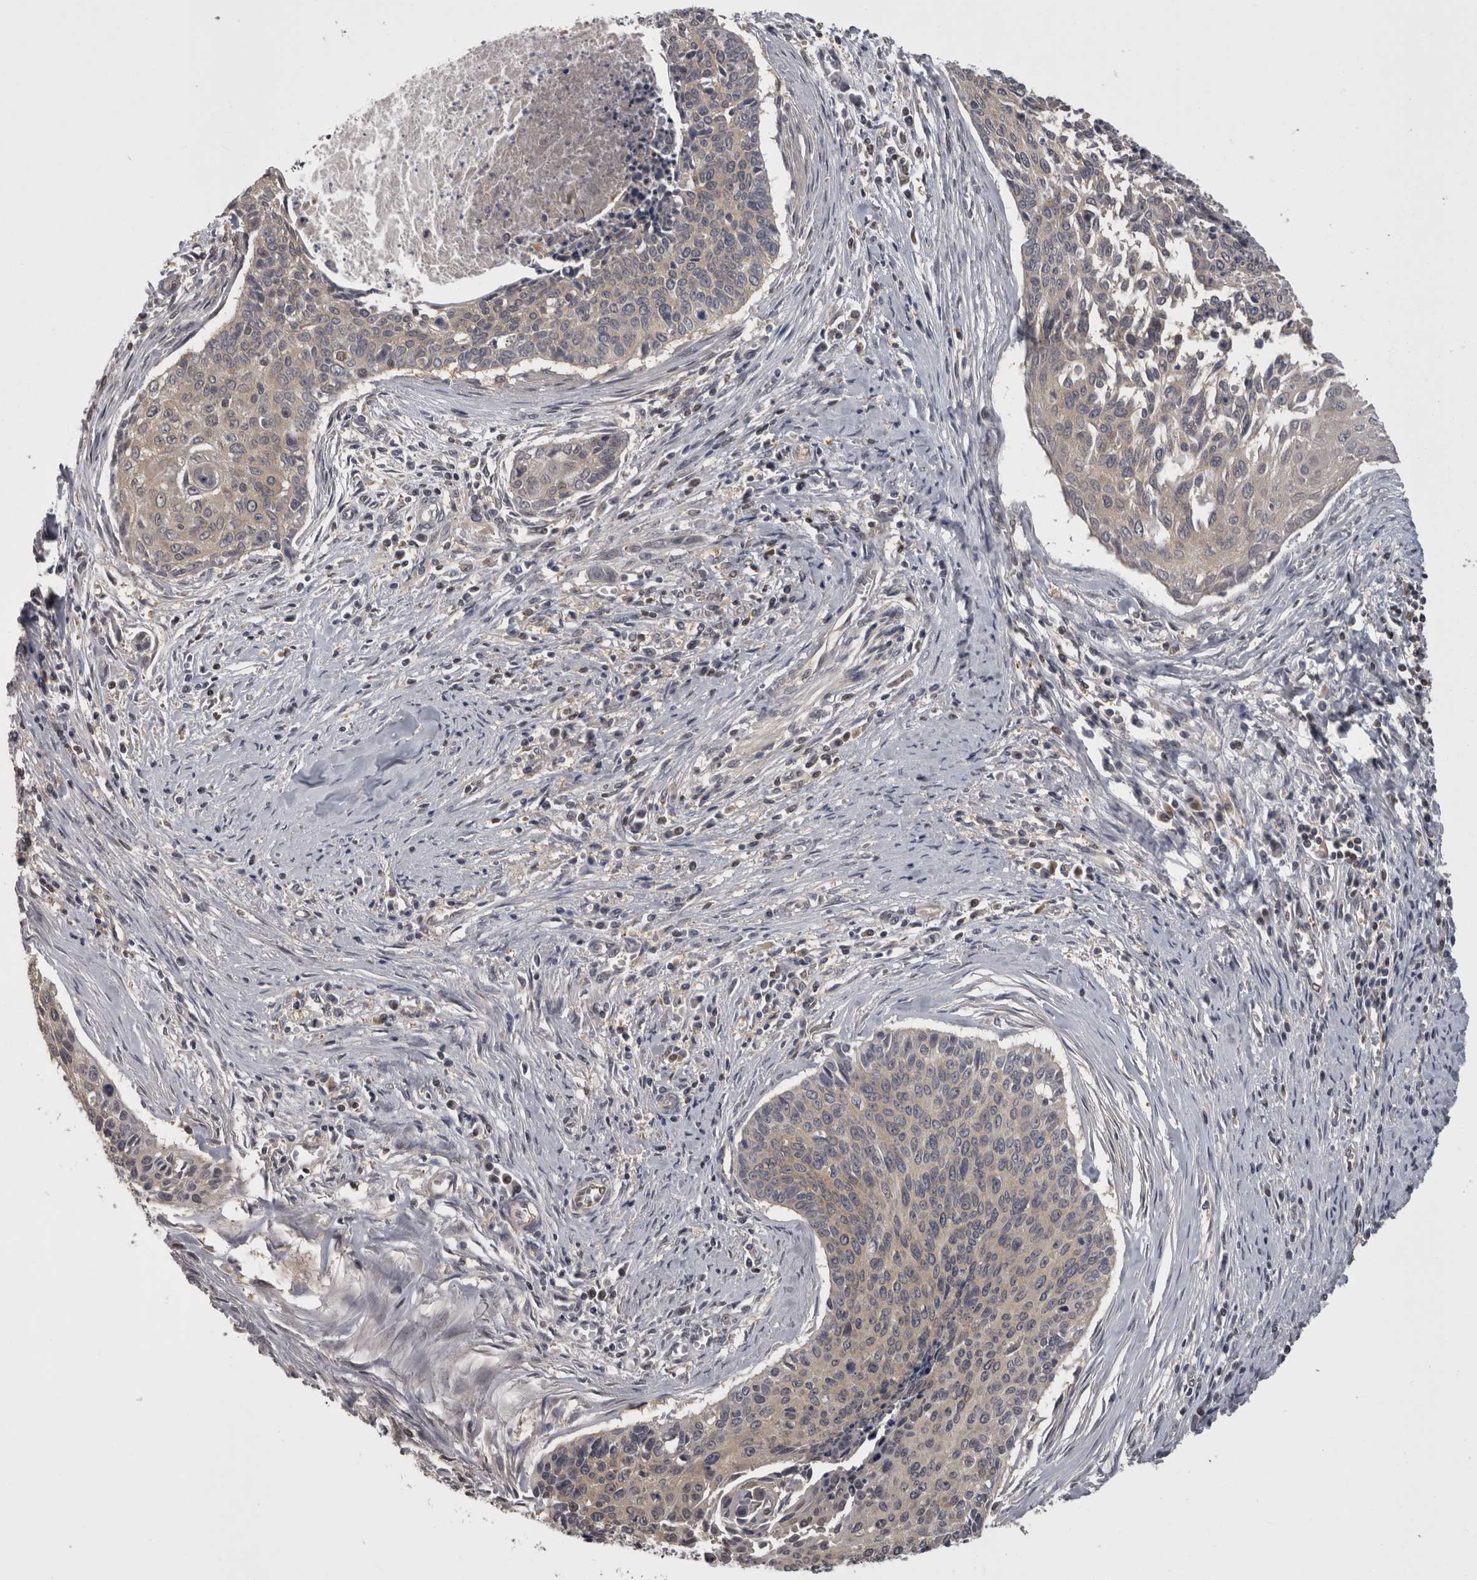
{"staining": {"intensity": "weak", "quantity": "<25%", "location": "cytoplasmic/membranous"}, "tissue": "cervical cancer", "cell_type": "Tumor cells", "image_type": "cancer", "snomed": [{"axis": "morphology", "description": "Squamous cell carcinoma, NOS"}, {"axis": "topography", "description": "Cervix"}], "caption": "An immunohistochemistry histopathology image of cervical cancer (squamous cell carcinoma) is shown. There is no staining in tumor cells of cervical cancer (squamous cell carcinoma).", "gene": "APRT", "patient": {"sex": "female", "age": 55}}